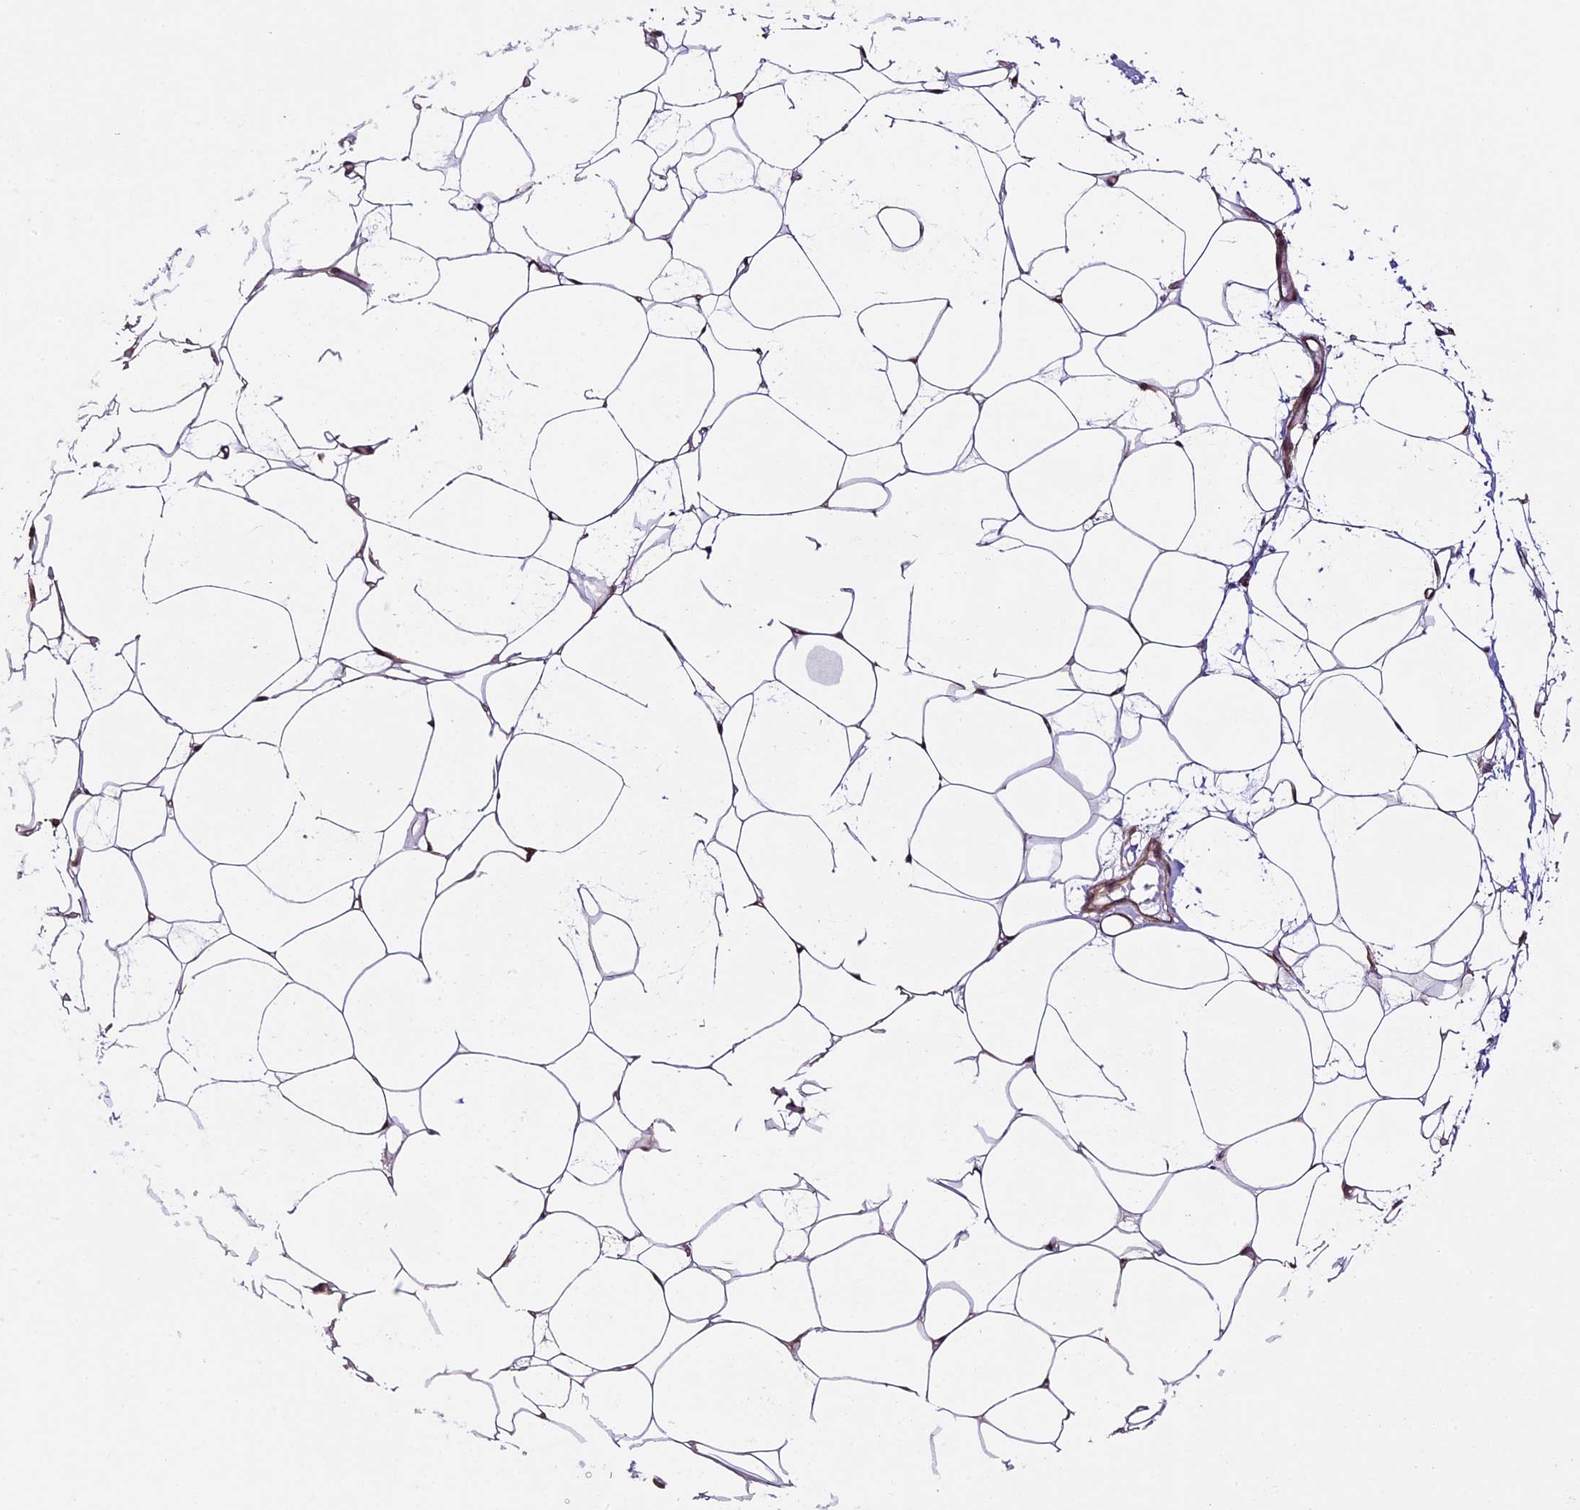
{"staining": {"intensity": "moderate", "quantity": ">75%", "location": "cytoplasmic/membranous,nuclear"}, "tissue": "adipose tissue", "cell_type": "Adipocytes", "image_type": "normal", "snomed": [{"axis": "morphology", "description": "Normal tissue, NOS"}, {"axis": "topography", "description": "Breast"}], "caption": "Immunohistochemical staining of unremarkable adipose tissue demonstrates medium levels of moderate cytoplasmic/membranous,nuclear expression in approximately >75% of adipocytes.", "gene": "MPHOSPH8", "patient": {"sex": "female", "age": 23}}